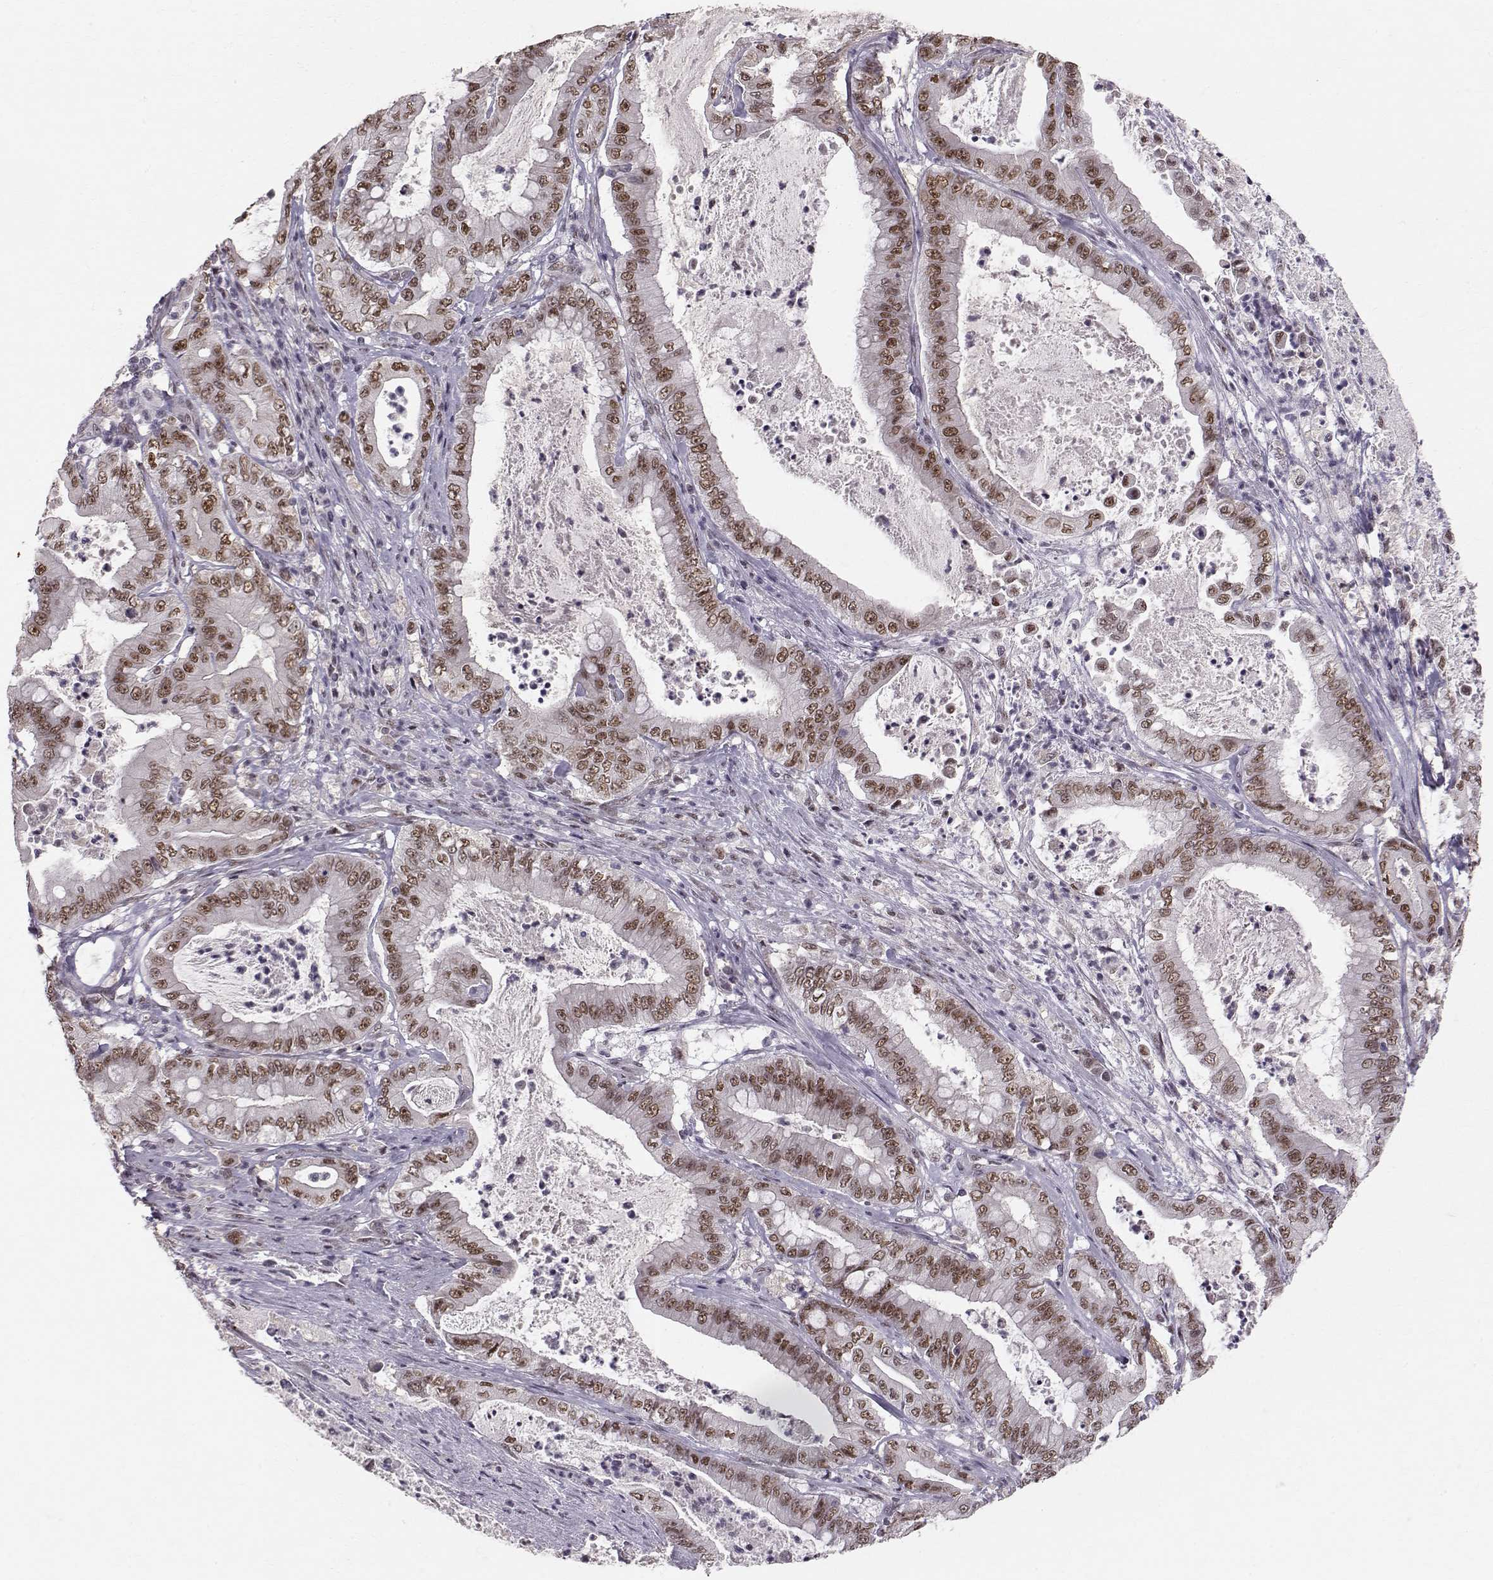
{"staining": {"intensity": "moderate", "quantity": ">75%", "location": "nuclear"}, "tissue": "pancreatic cancer", "cell_type": "Tumor cells", "image_type": "cancer", "snomed": [{"axis": "morphology", "description": "Adenocarcinoma, NOS"}, {"axis": "topography", "description": "Pancreas"}], "caption": "About >75% of tumor cells in human pancreatic cancer (adenocarcinoma) exhibit moderate nuclear protein positivity as visualized by brown immunohistochemical staining.", "gene": "RPP38", "patient": {"sex": "male", "age": 71}}